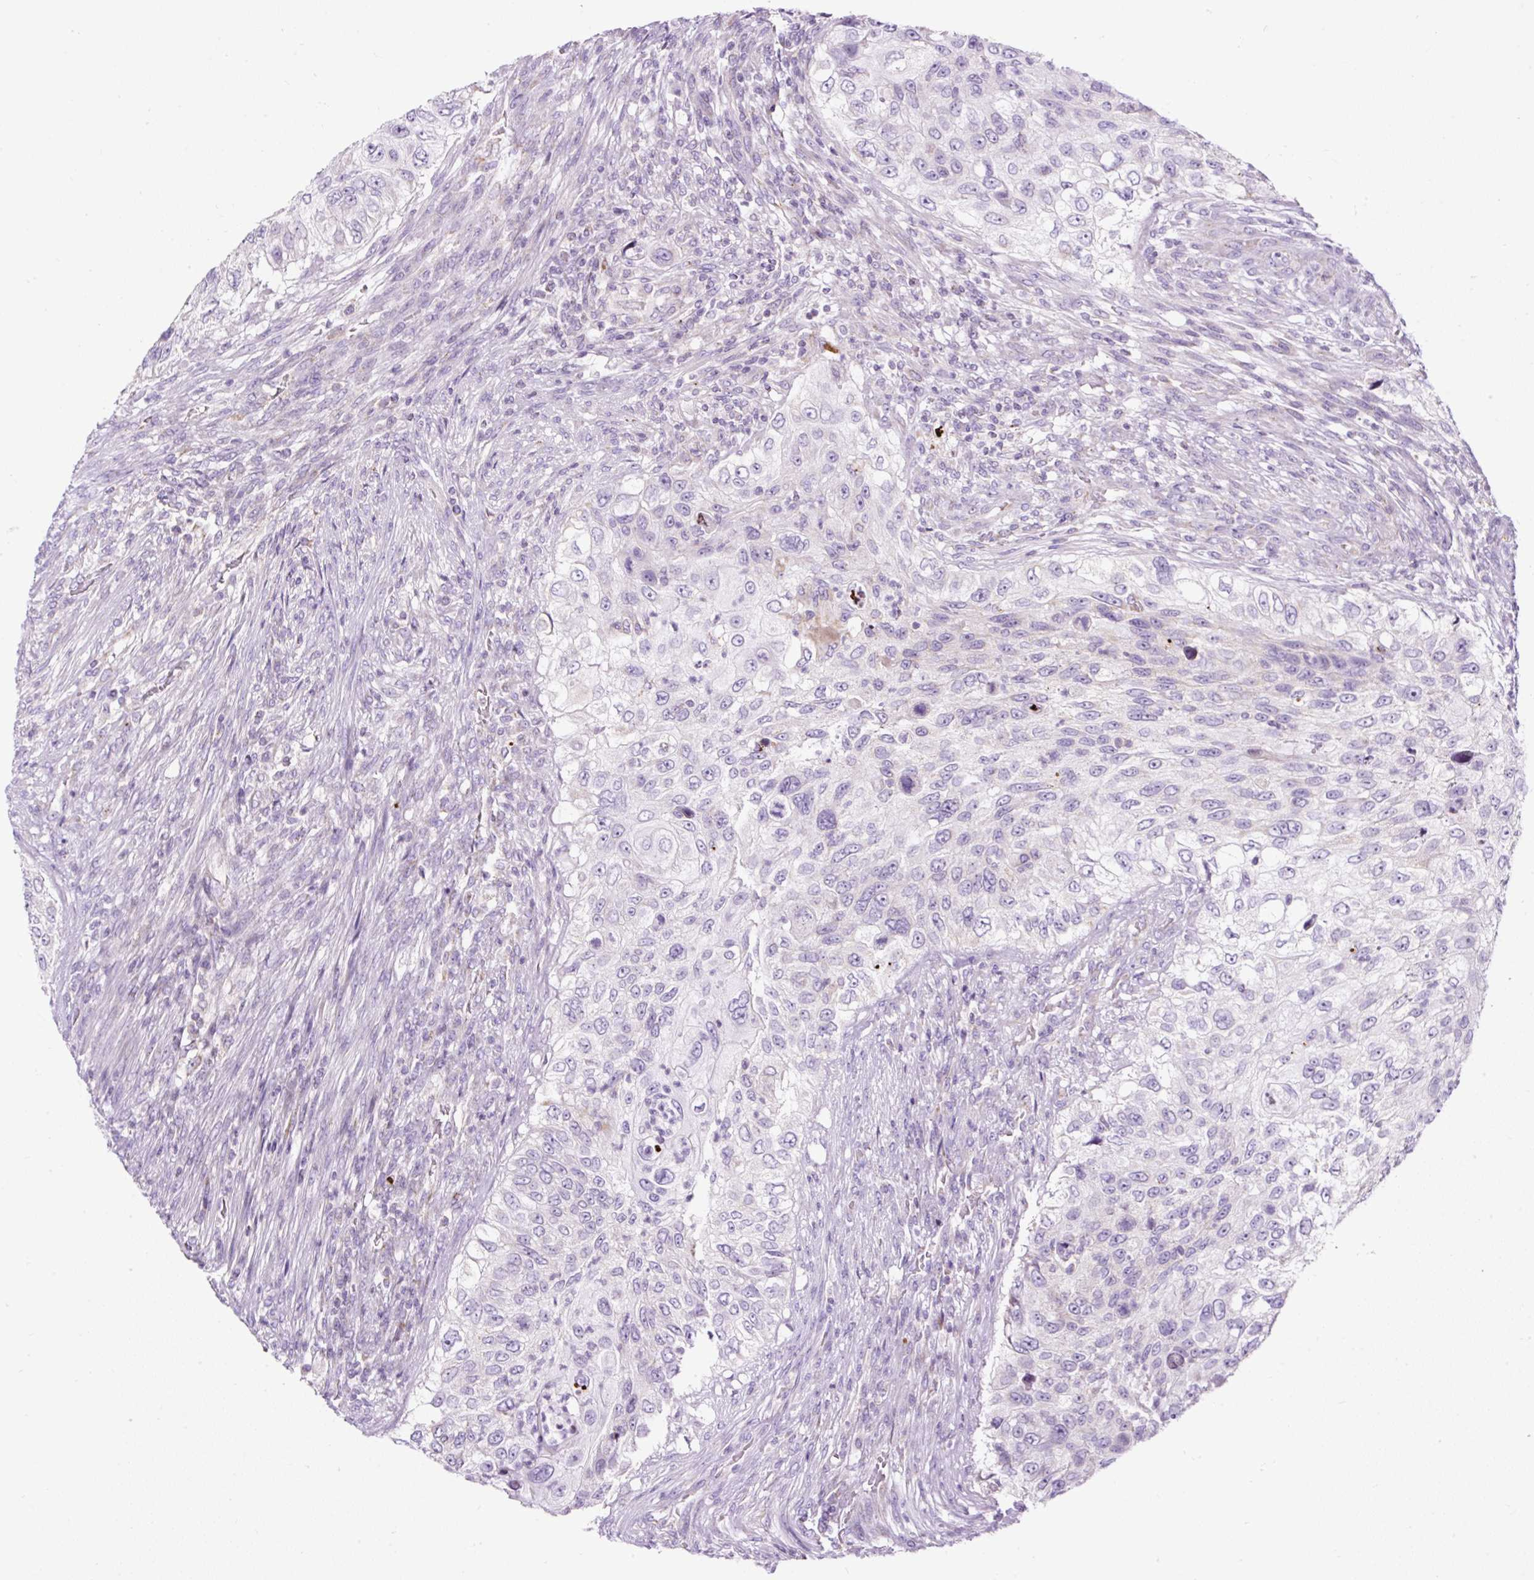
{"staining": {"intensity": "negative", "quantity": "none", "location": "none"}, "tissue": "urothelial cancer", "cell_type": "Tumor cells", "image_type": "cancer", "snomed": [{"axis": "morphology", "description": "Urothelial carcinoma, High grade"}, {"axis": "topography", "description": "Urinary bladder"}], "caption": "Immunohistochemical staining of human urothelial carcinoma (high-grade) demonstrates no significant staining in tumor cells.", "gene": "FMC1", "patient": {"sex": "female", "age": 60}}